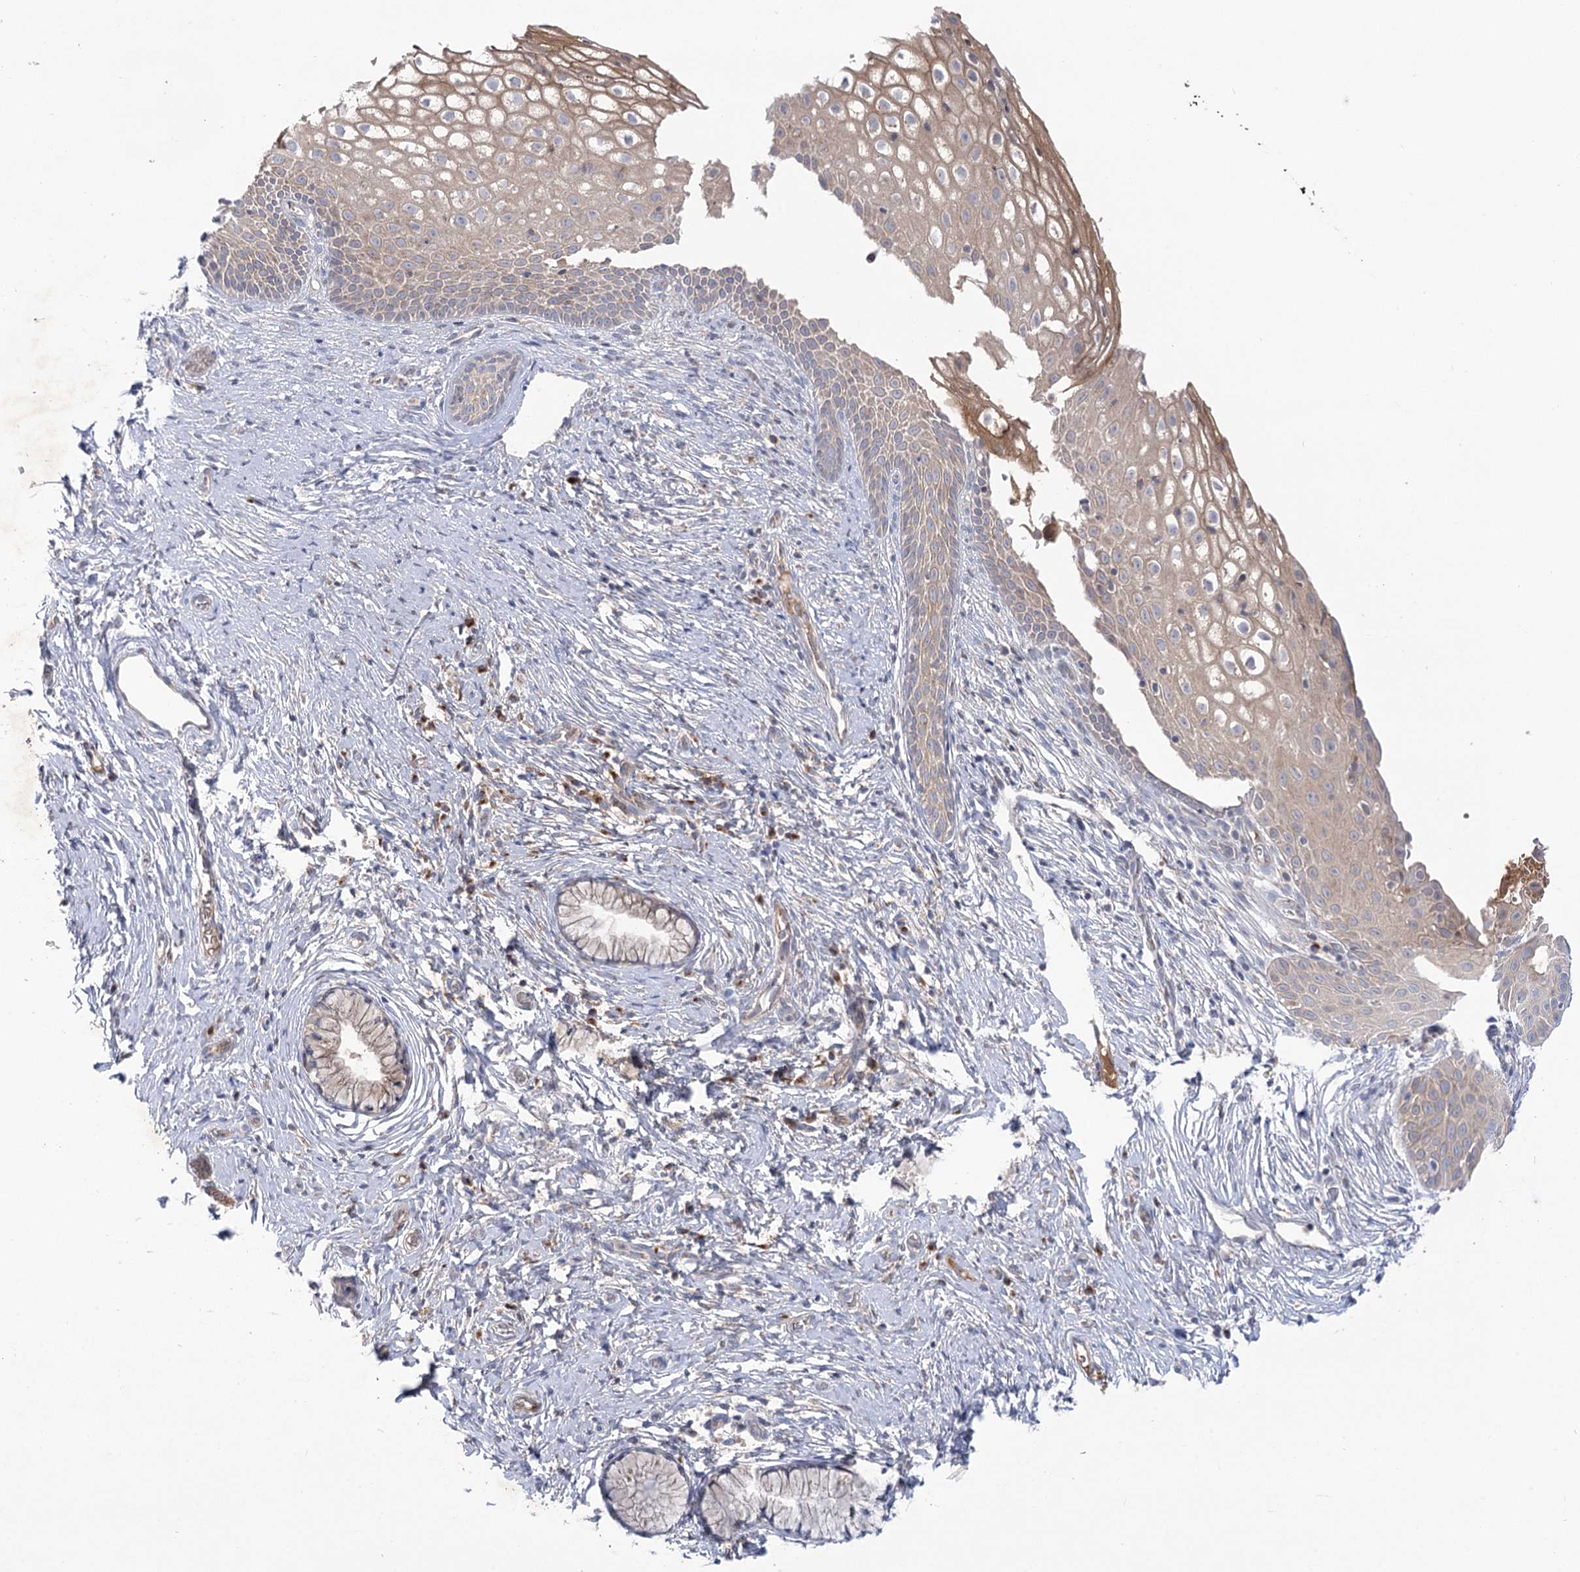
{"staining": {"intensity": "weak", "quantity": "<25%", "location": "cytoplasmic/membranous"}, "tissue": "cervix", "cell_type": "Glandular cells", "image_type": "normal", "snomed": [{"axis": "morphology", "description": "Normal tissue, NOS"}, {"axis": "topography", "description": "Cervix"}], "caption": "High power microscopy photomicrograph of an IHC micrograph of unremarkable cervix, revealing no significant expression in glandular cells.", "gene": "GBF1", "patient": {"sex": "female", "age": 33}}